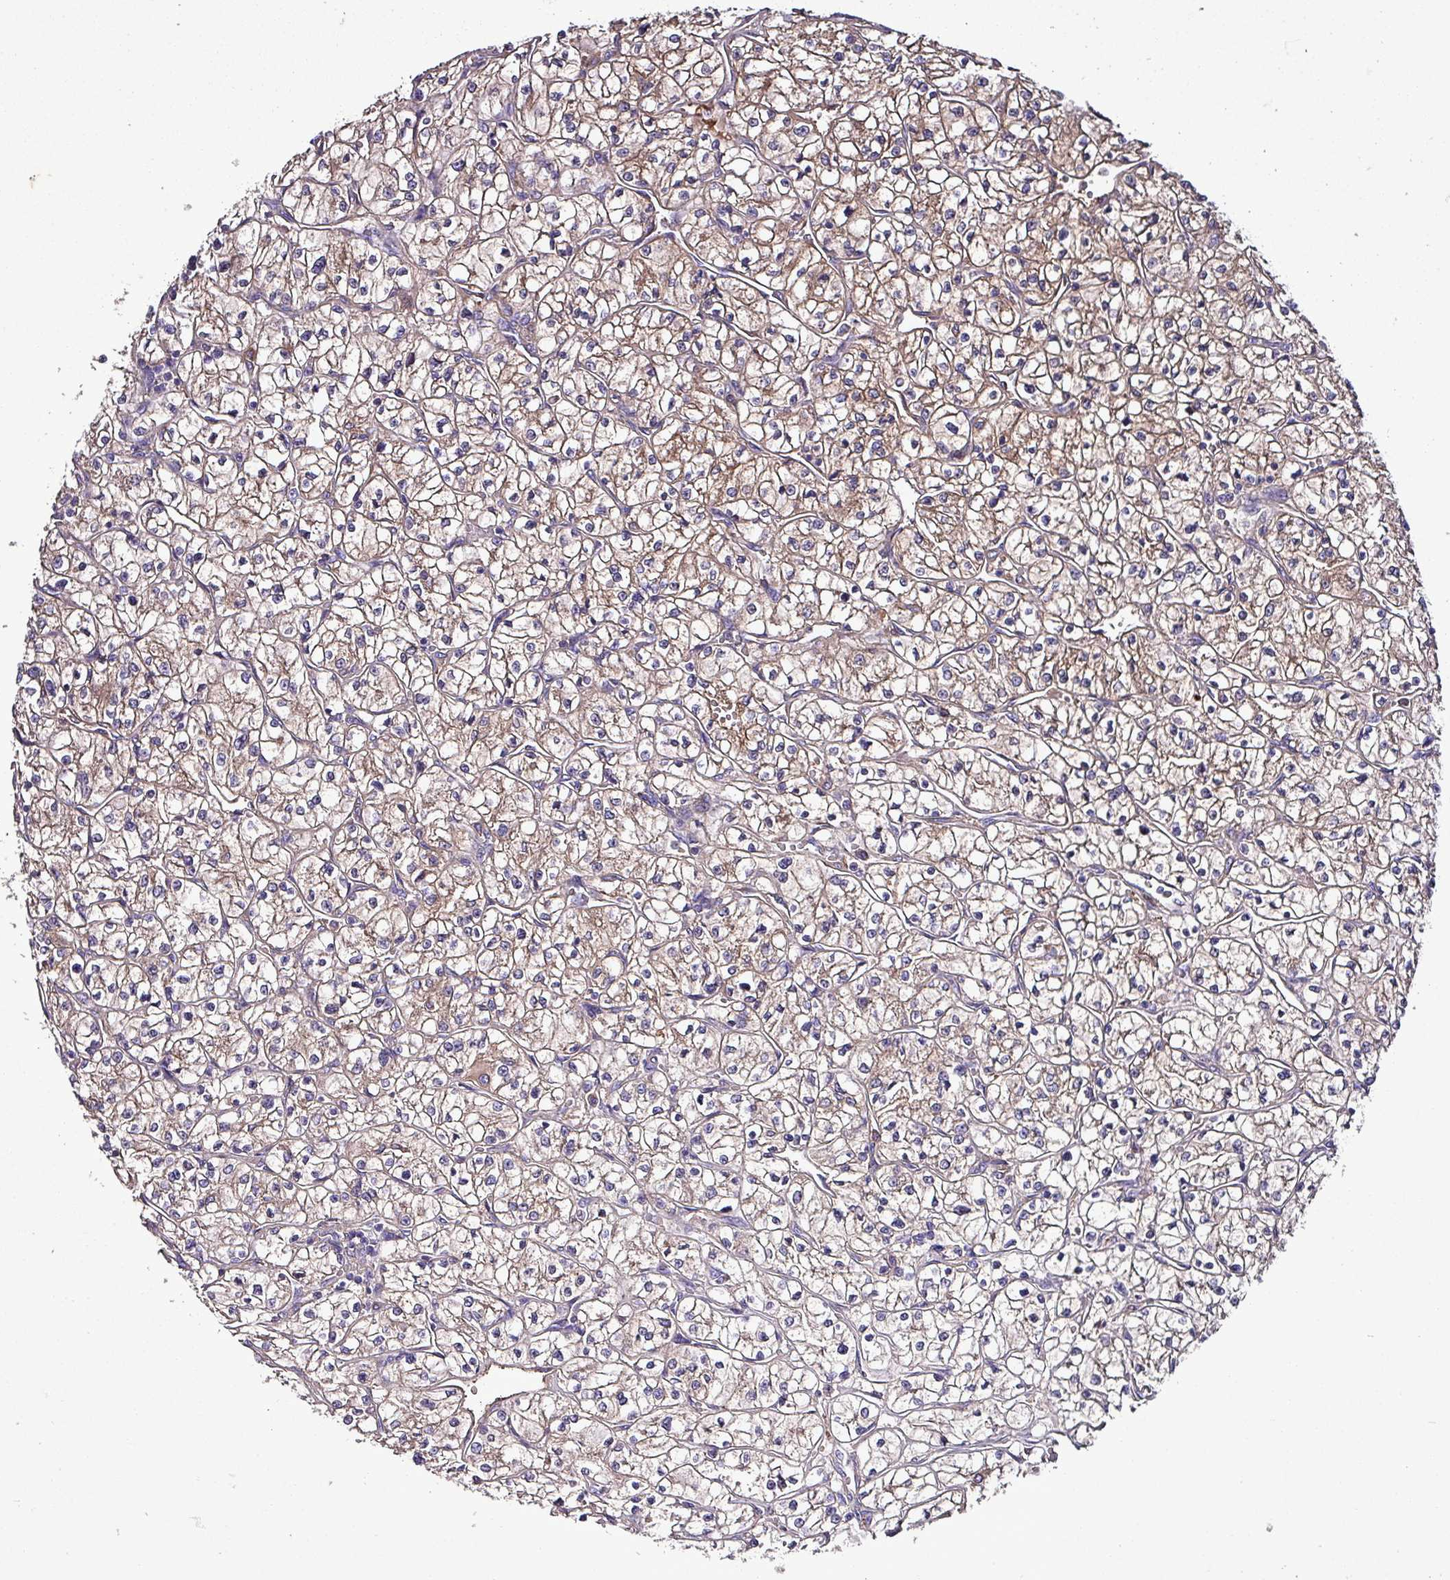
{"staining": {"intensity": "moderate", "quantity": "25%-75%", "location": "cytoplasmic/membranous"}, "tissue": "renal cancer", "cell_type": "Tumor cells", "image_type": "cancer", "snomed": [{"axis": "morphology", "description": "Adenocarcinoma, NOS"}, {"axis": "topography", "description": "Kidney"}], "caption": "Protein positivity by IHC exhibits moderate cytoplasmic/membranous expression in about 25%-75% of tumor cells in adenocarcinoma (renal).", "gene": "HP", "patient": {"sex": "female", "age": 64}}